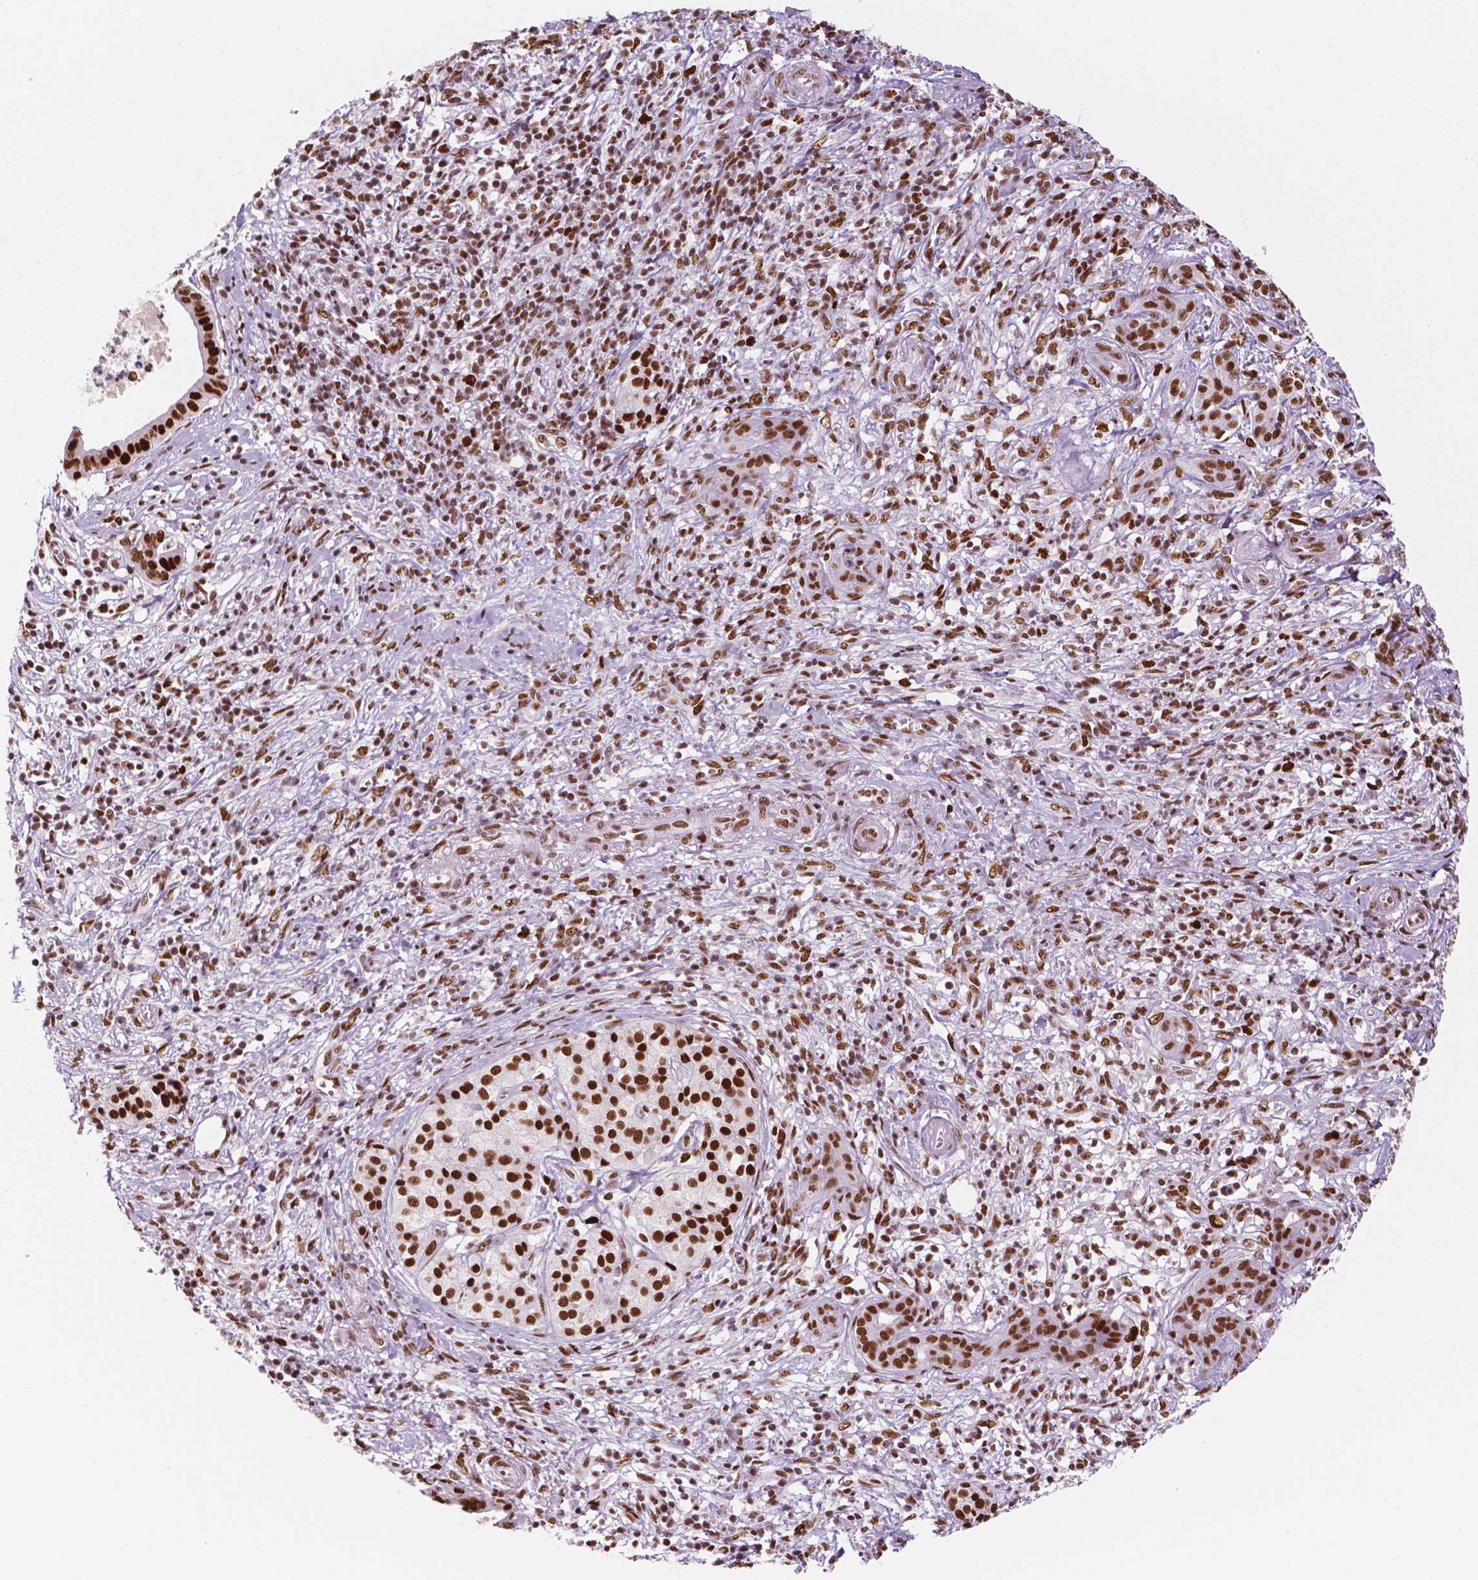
{"staining": {"intensity": "strong", "quantity": ">75%", "location": "nuclear"}, "tissue": "pancreatic cancer", "cell_type": "Tumor cells", "image_type": "cancer", "snomed": [{"axis": "morphology", "description": "Adenocarcinoma, NOS"}, {"axis": "topography", "description": "Pancreas"}], "caption": "Protein analysis of pancreatic cancer tissue reveals strong nuclear positivity in approximately >75% of tumor cells.", "gene": "MSH6", "patient": {"sex": "male", "age": 61}}